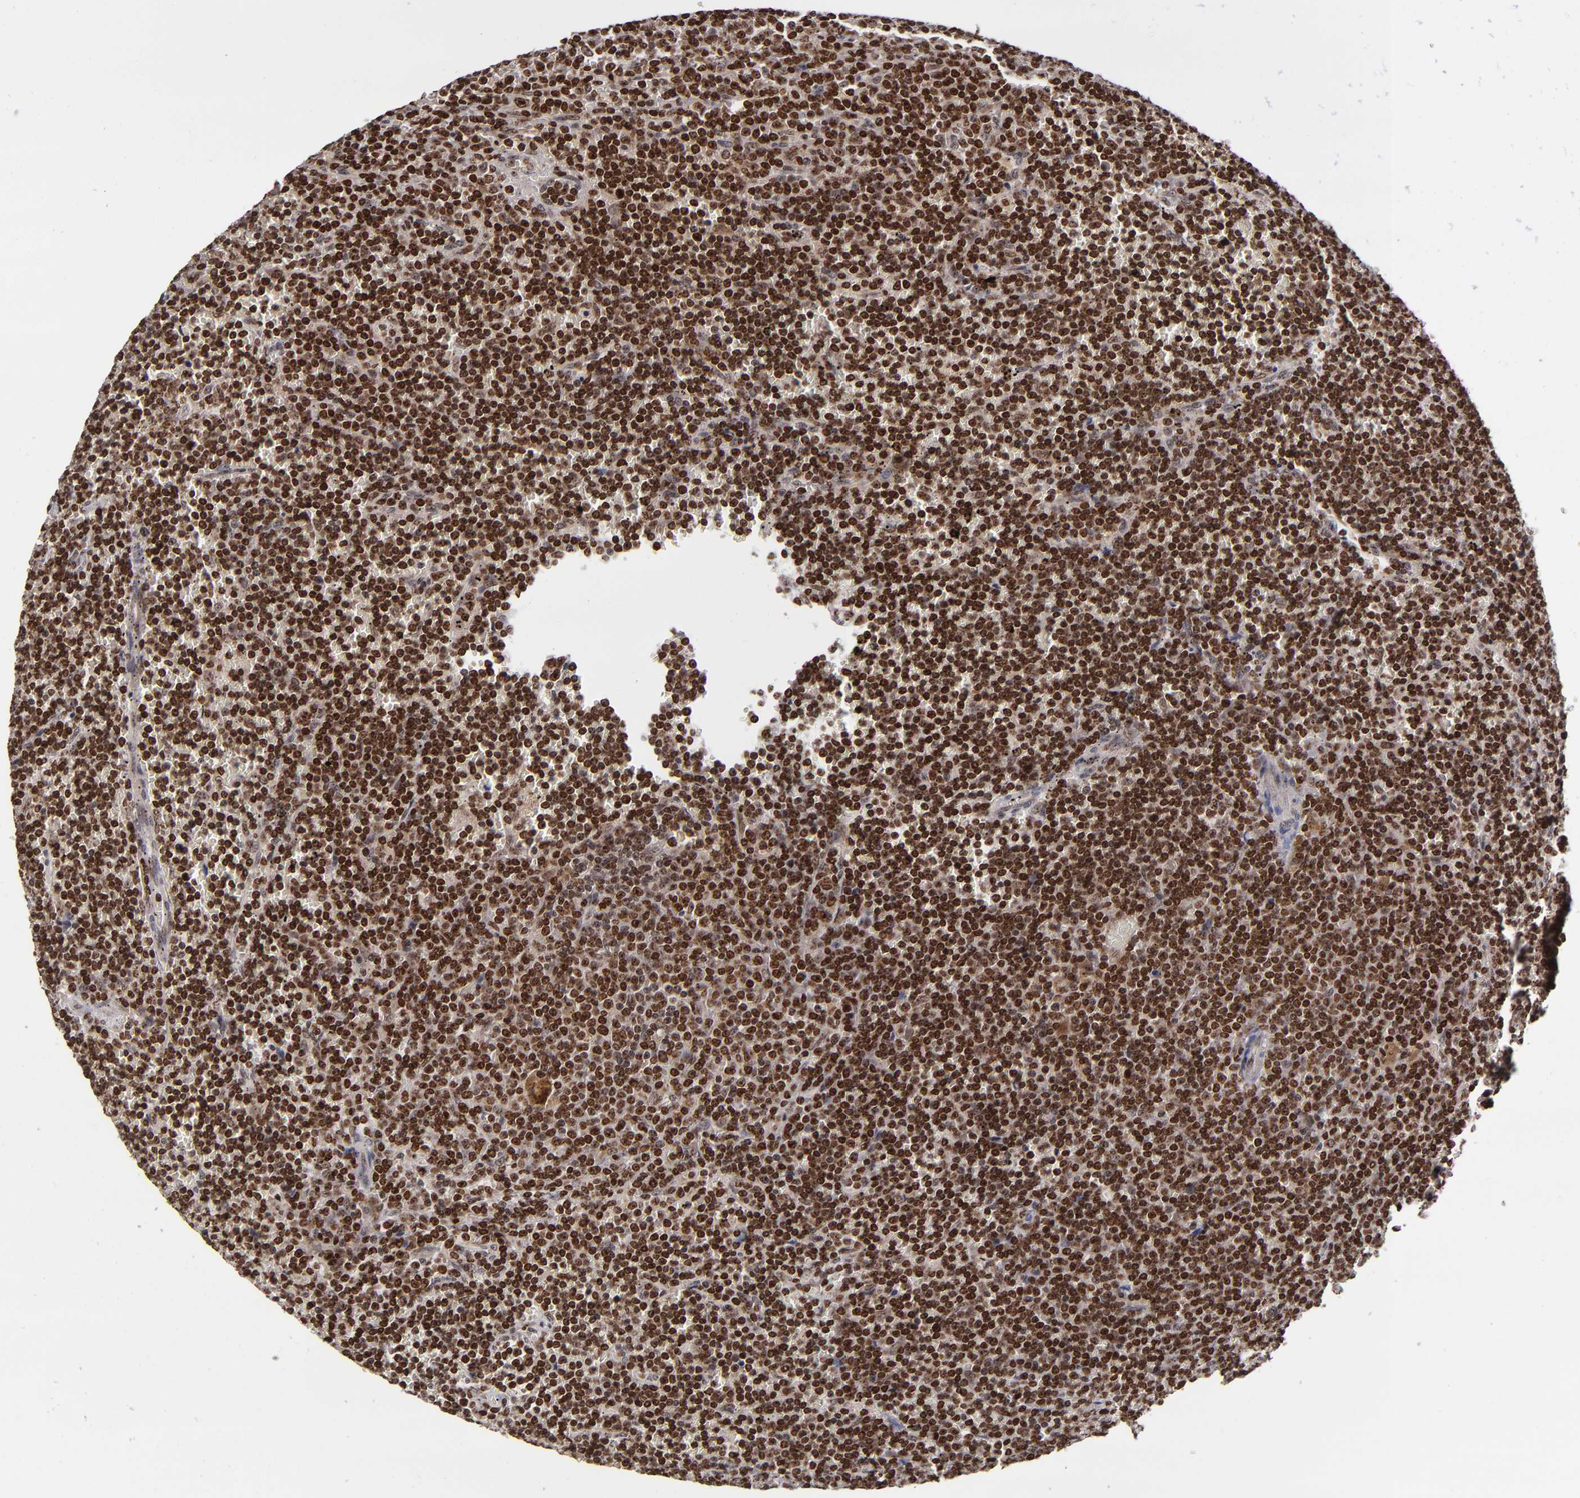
{"staining": {"intensity": "strong", "quantity": ">75%", "location": "nuclear"}, "tissue": "lymphoma", "cell_type": "Tumor cells", "image_type": "cancer", "snomed": [{"axis": "morphology", "description": "Malignant lymphoma, non-Hodgkin's type, Low grade"}, {"axis": "topography", "description": "Spleen"}], "caption": "Immunohistochemistry (IHC) photomicrograph of human lymphoma stained for a protein (brown), which reveals high levels of strong nuclear staining in approximately >75% of tumor cells.", "gene": "PCNX4", "patient": {"sex": "male", "age": 80}}